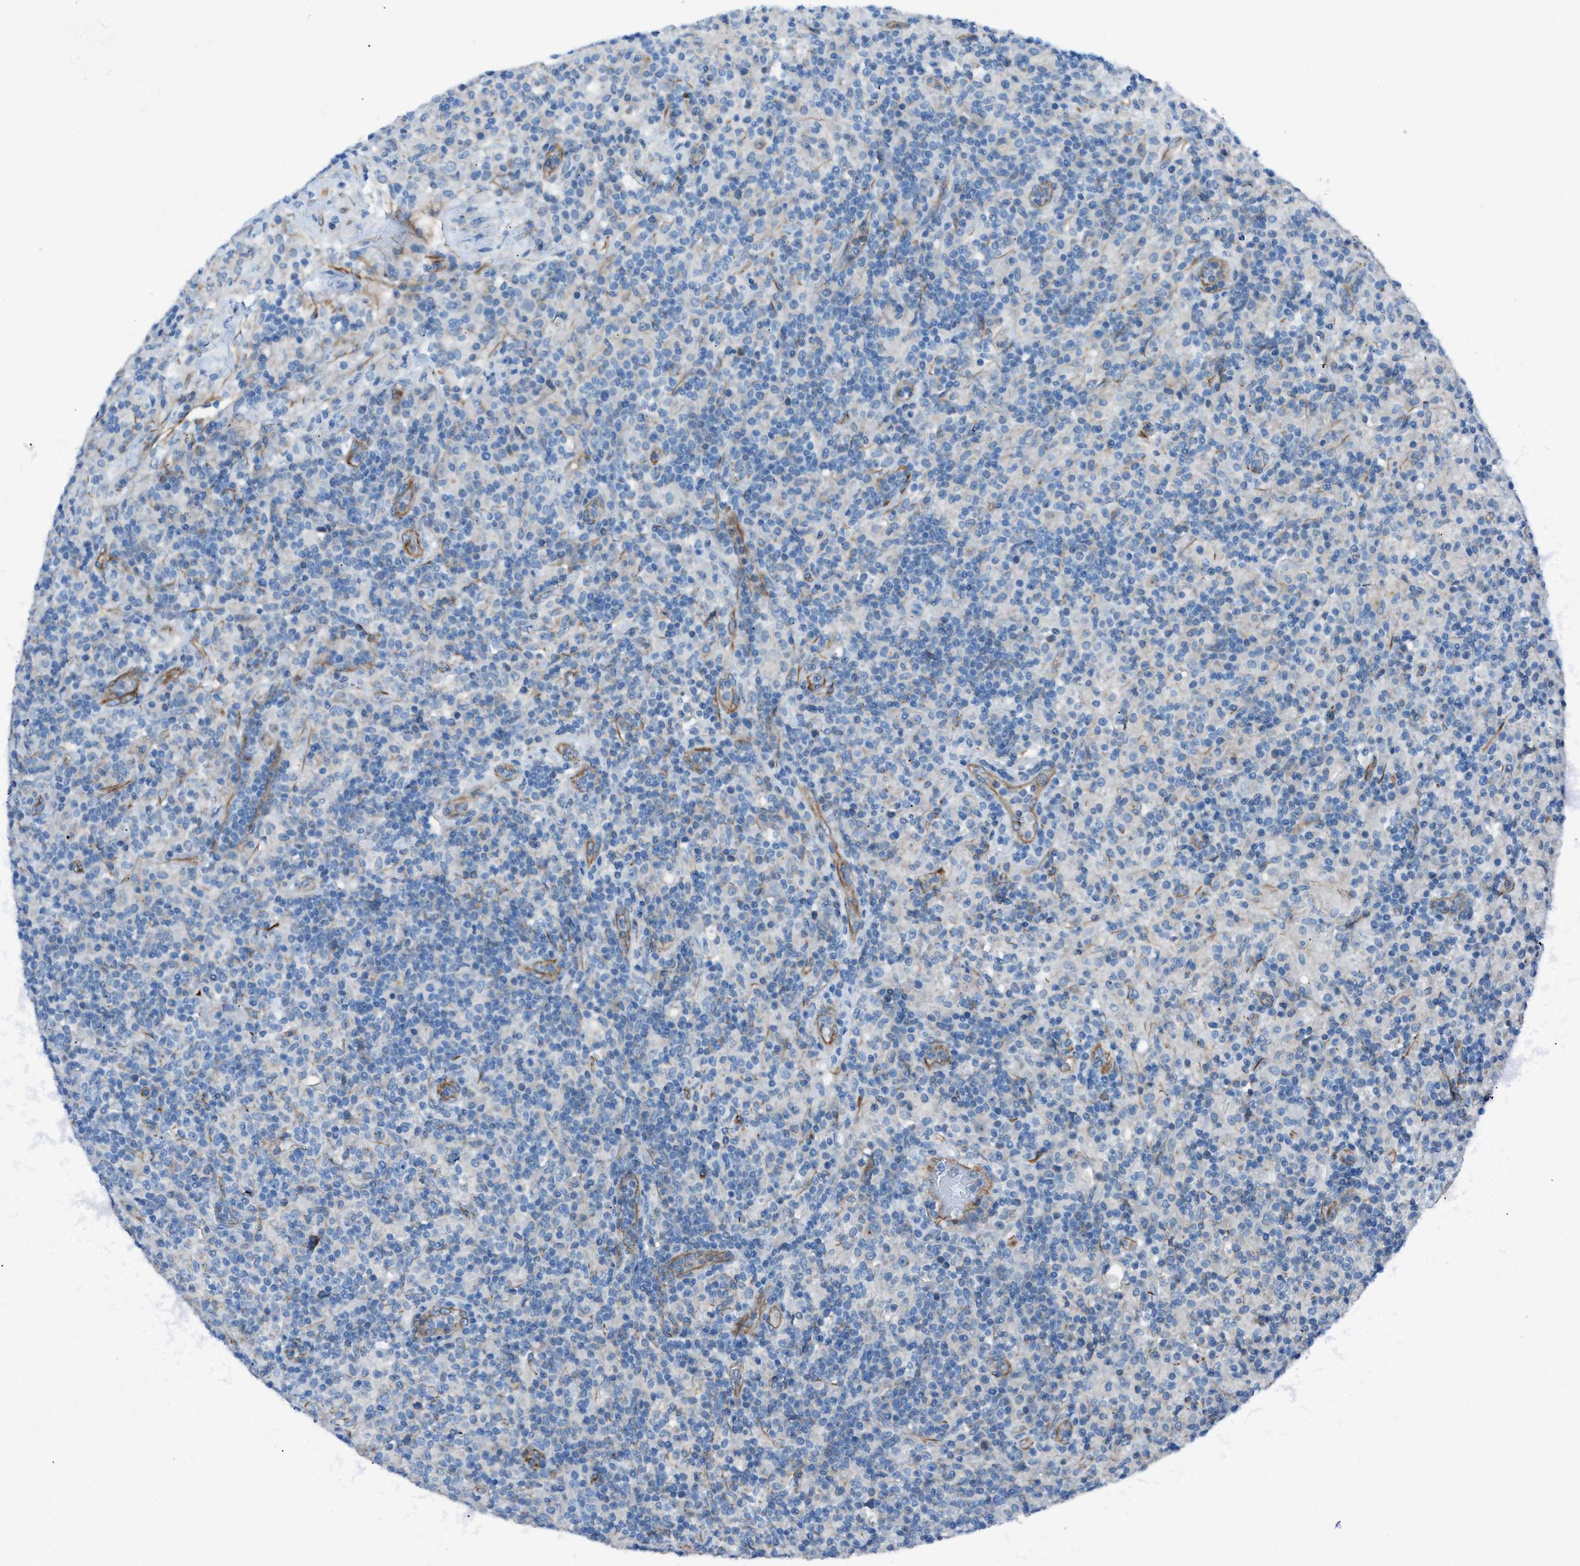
{"staining": {"intensity": "negative", "quantity": "none", "location": "none"}, "tissue": "lymphoma", "cell_type": "Tumor cells", "image_type": "cancer", "snomed": [{"axis": "morphology", "description": "Hodgkin's disease, NOS"}, {"axis": "topography", "description": "Lymph node"}], "caption": "Lymphoma was stained to show a protein in brown. There is no significant staining in tumor cells.", "gene": "CABP7", "patient": {"sex": "male", "age": 70}}